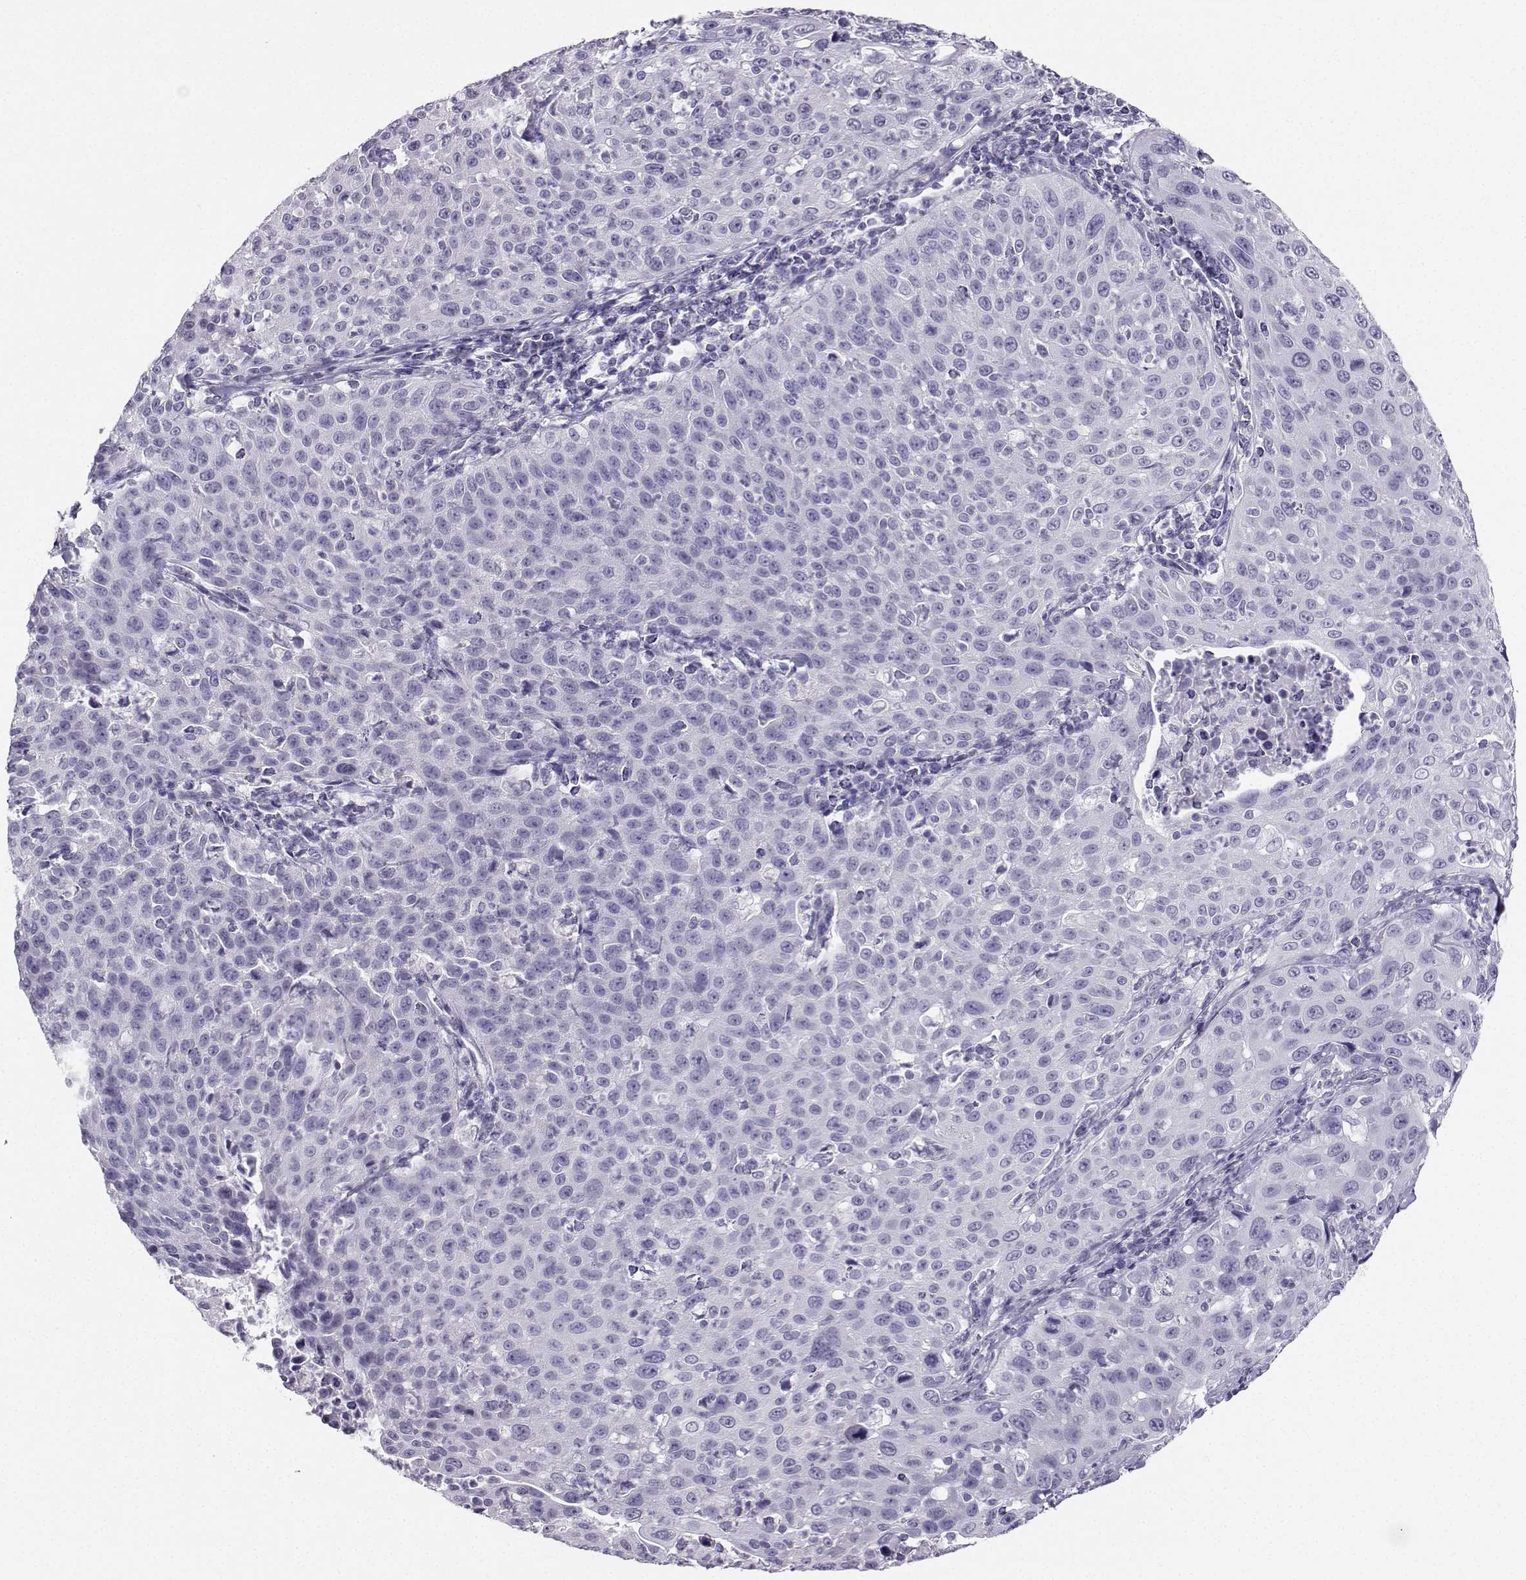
{"staining": {"intensity": "negative", "quantity": "none", "location": "none"}, "tissue": "cervical cancer", "cell_type": "Tumor cells", "image_type": "cancer", "snomed": [{"axis": "morphology", "description": "Squamous cell carcinoma, NOS"}, {"axis": "topography", "description": "Cervix"}], "caption": "This is an IHC photomicrograph of human cervical squamous cell carcinoma. There is no expression in tumor cells.", "gene": "AVP", "patient": {"sex": "female", "age": 26}}